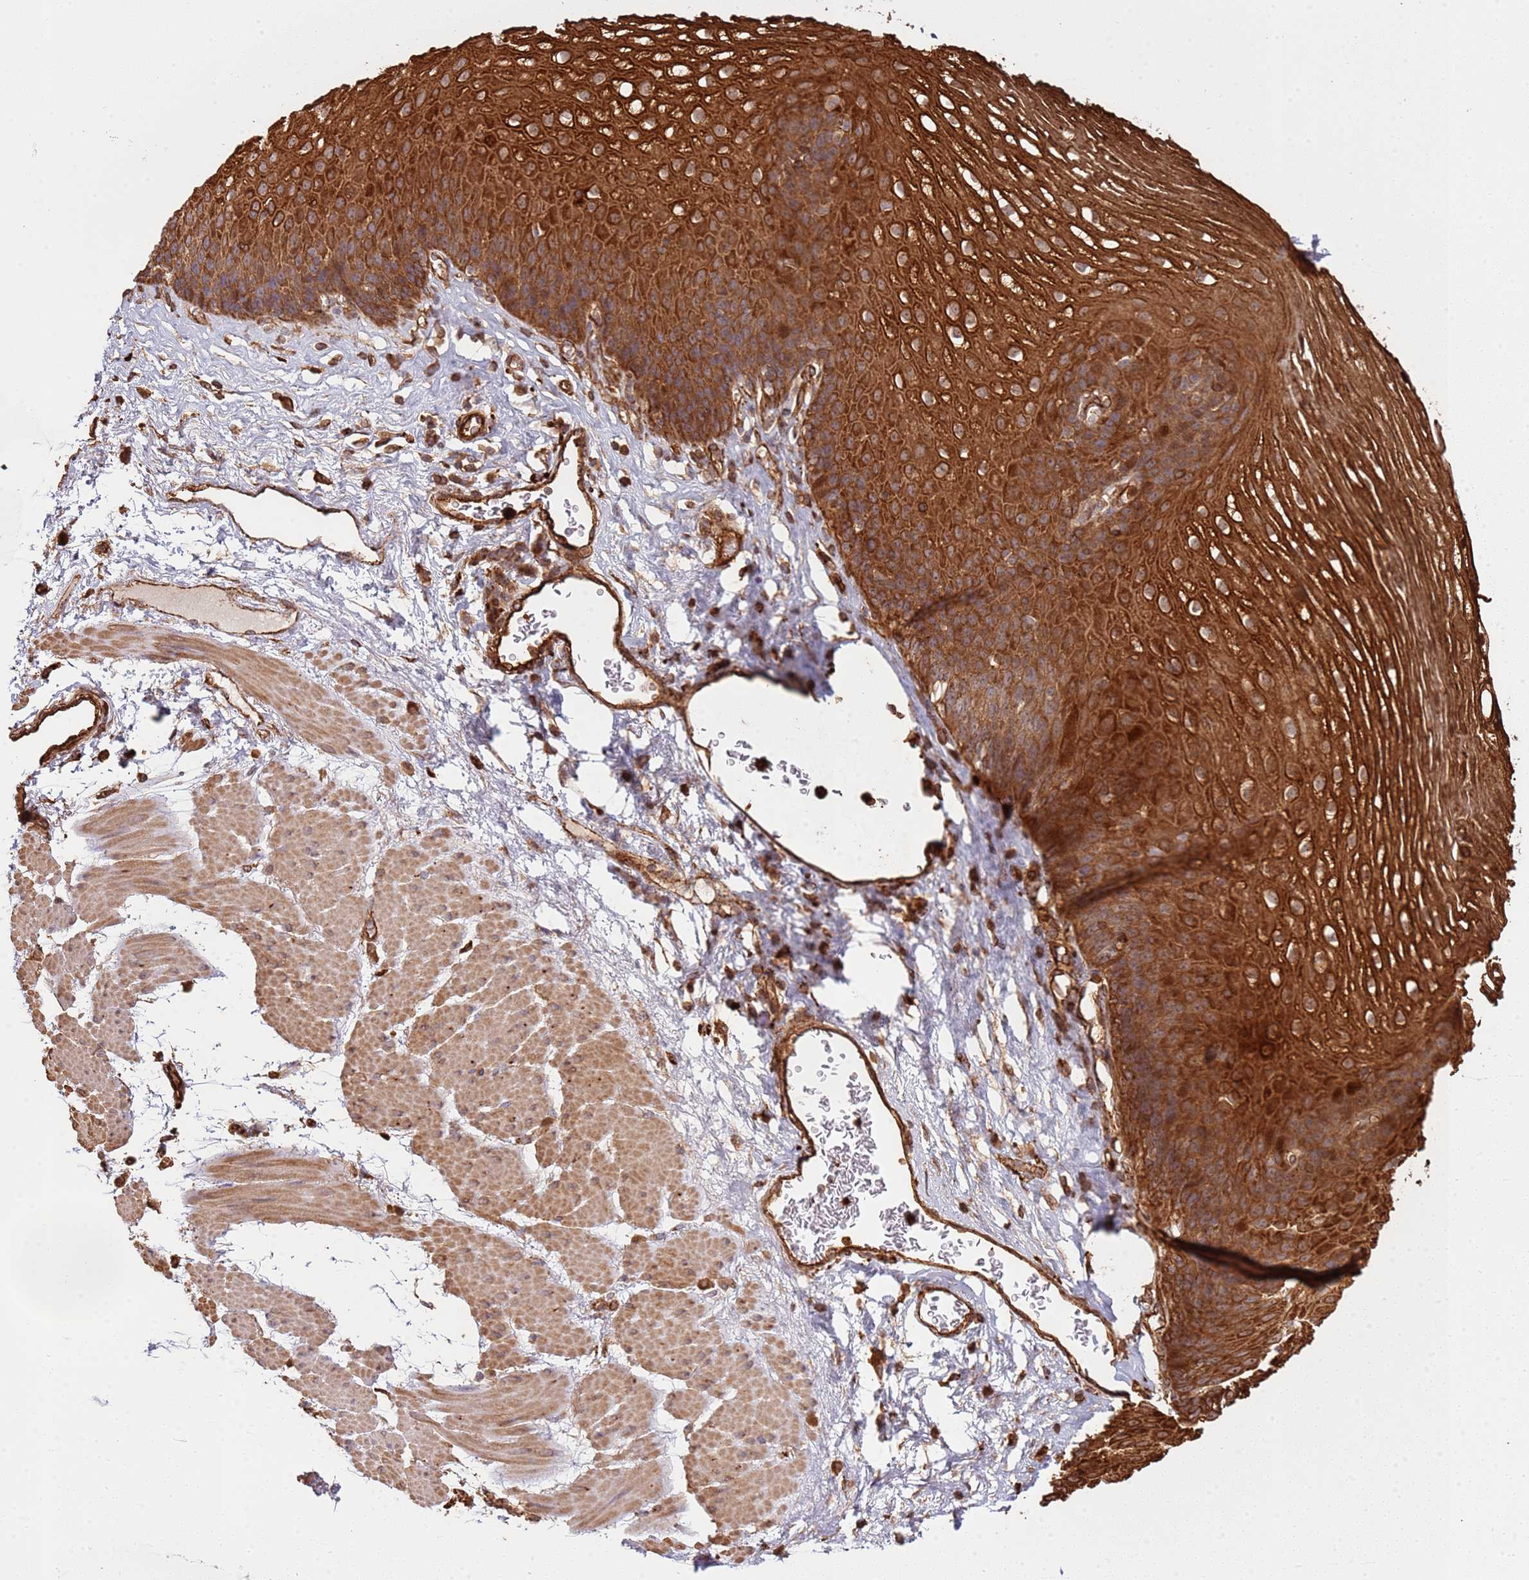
{"staining": {"intensity": "strong", "quantity": "25%-75%", "location": "cytoplasmic/membranous"}, "tissue": "esophagus", "cell_type": "Squamous epithelial cells", "image_type": "normal", "snomed": [{"axis": "morphology", "description": "Normal tissue, NOS"}, {"axis": "topography", "description": "Esophagus"}], "caption": "Benign esophagus exhibits strong cytoplasmic/membranous staining in approximately 25%-75% of squamous epithelial cells (Brightfield microscopy of DAB IHC at high magnification)..", "gene": "NDUFAF4", "patient": {"sex": "female", "age": 66}}